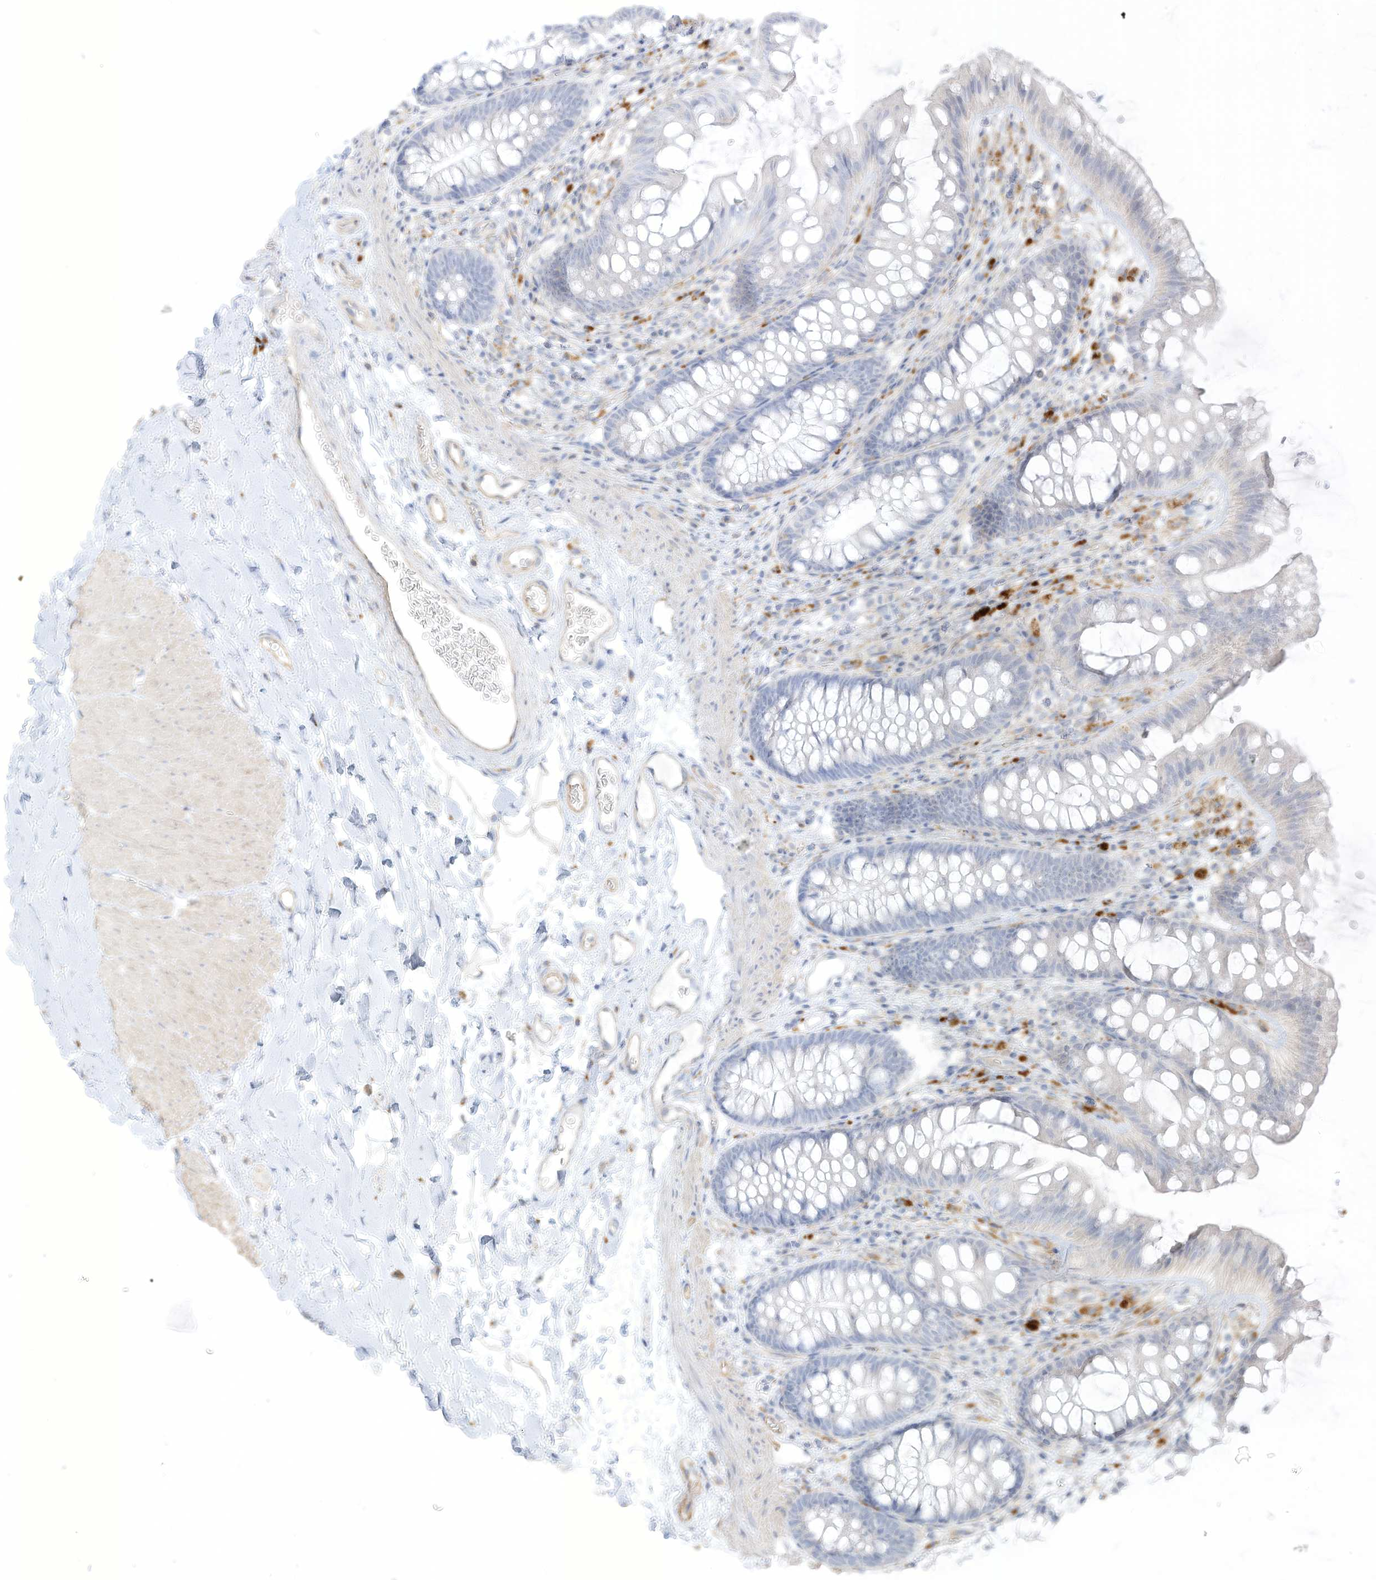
{"staining": {"intensity": "moderate", "quantity": "25%-75%", "location": "cytoplasmic/membranous"}, "tissue": "colon", "cell_type": "Endothelial cells", "image_type": "normal", "snomed": [{"axis": "morphology", "description": "Normal tissue, NOS"}, {"axis": "topography", "description": "Colon"}], "caption": "Colon stained for a protein exhibits moderate cytoplasmic/membranous positivity in endothelial cells. (DAB (3,3'-diaminobenzidine) IHC with brightfield microscopy, high magnification).", "gene": "TAL2", "patient": {"sex": "female", "age": 62}}